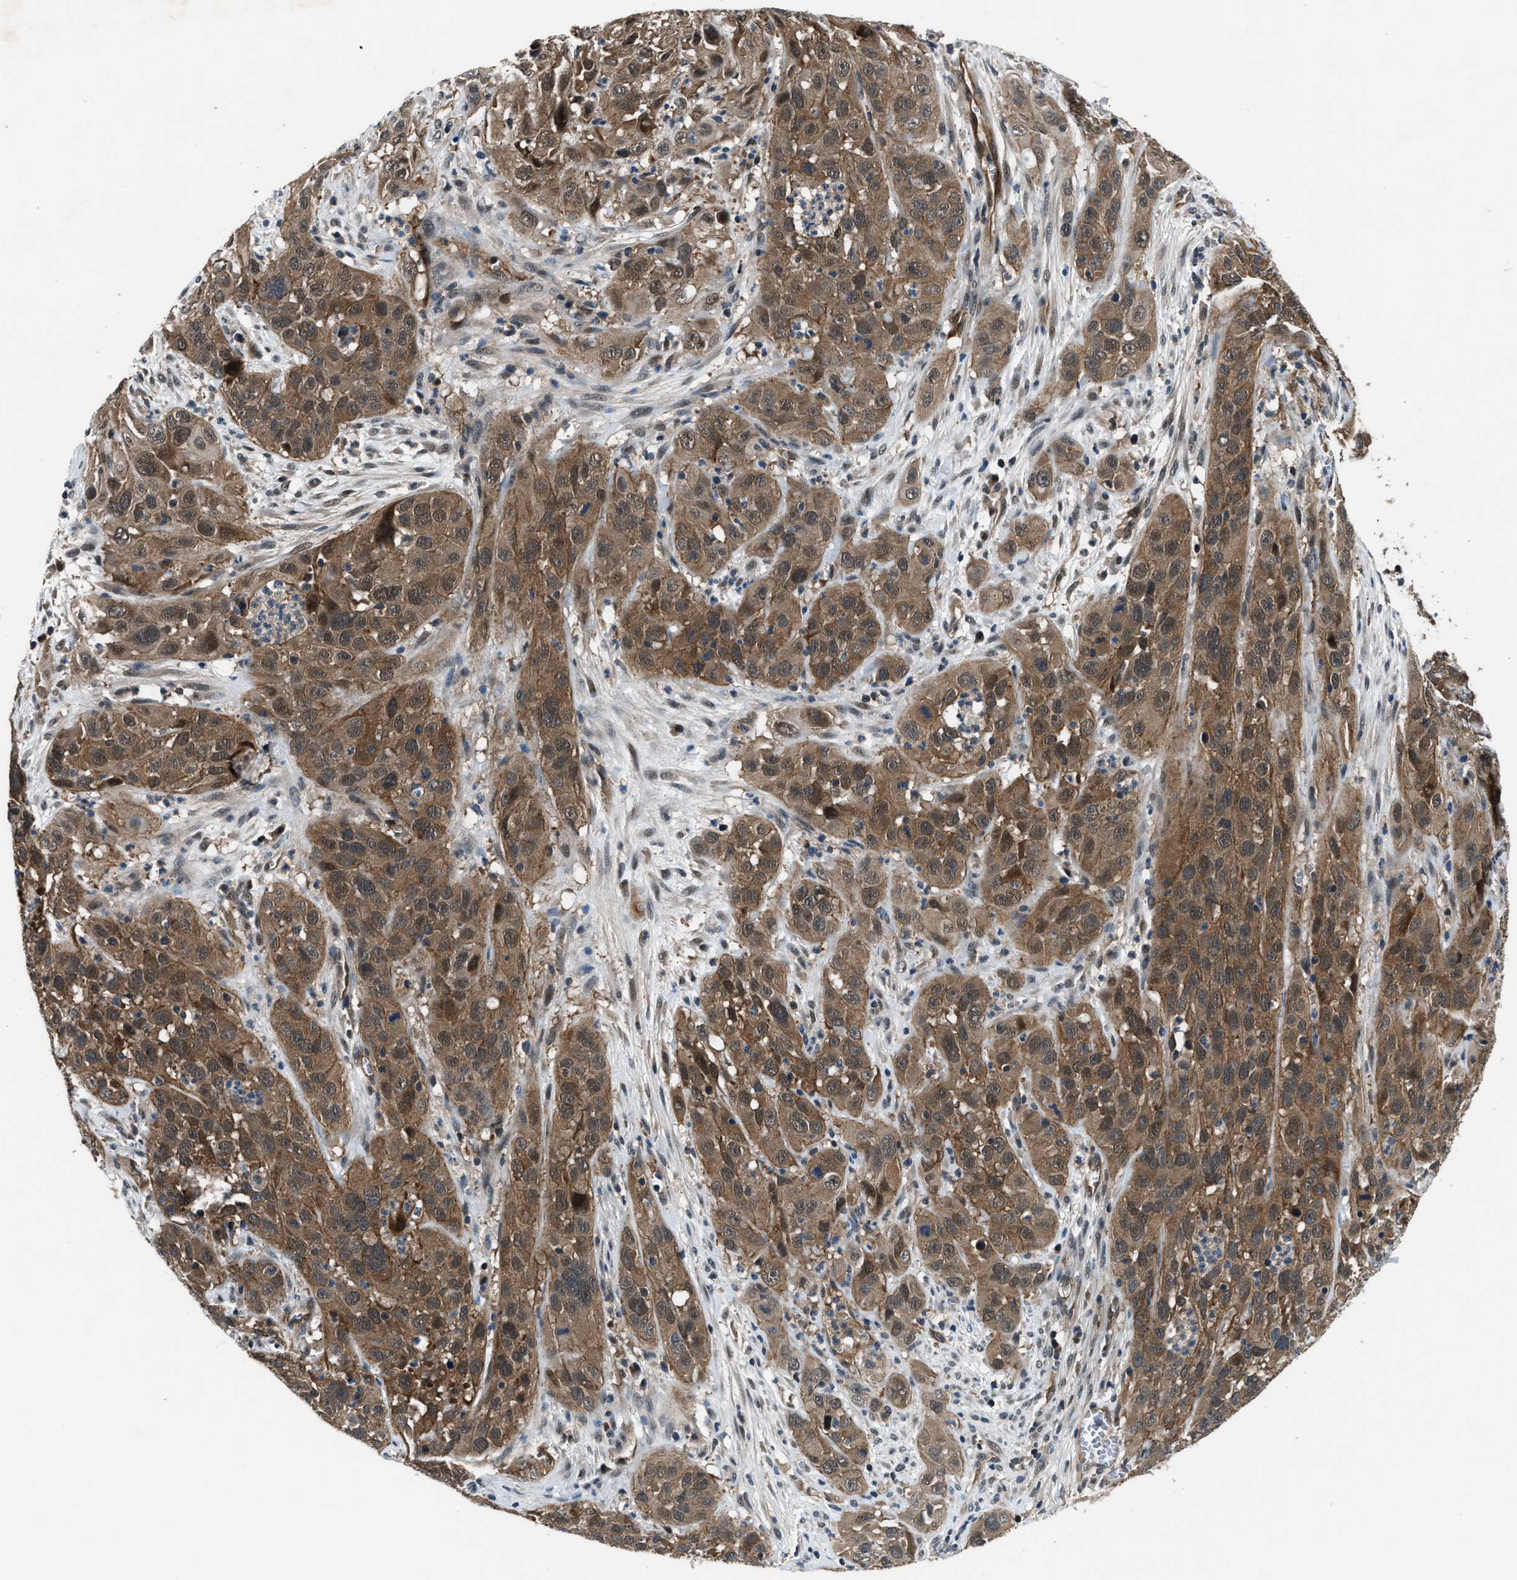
{"staining": {"intensity": "moderate", "quantity": ">75%", "location": "cytoplasmic/membranous"}, "tissue": "cervical cancer", "cell_type": "Tumor cells", "image_type": "cancer", "snomed": [{"axis": "morphology", "description": "Squamous cell carcinoma, NOS"}, {"axis": "topography", "description": "Cervix"}], "caption": "Immunohistochemistry image of cervical cancer (squamous cell carcinoma) stained for a protein (brown), which displays medium levels of moderate cytoplasmic/membranous staining in about >75% of tumor cells.", "gene": "COPS2", "patient": {"sex": "female", "age": 32}}